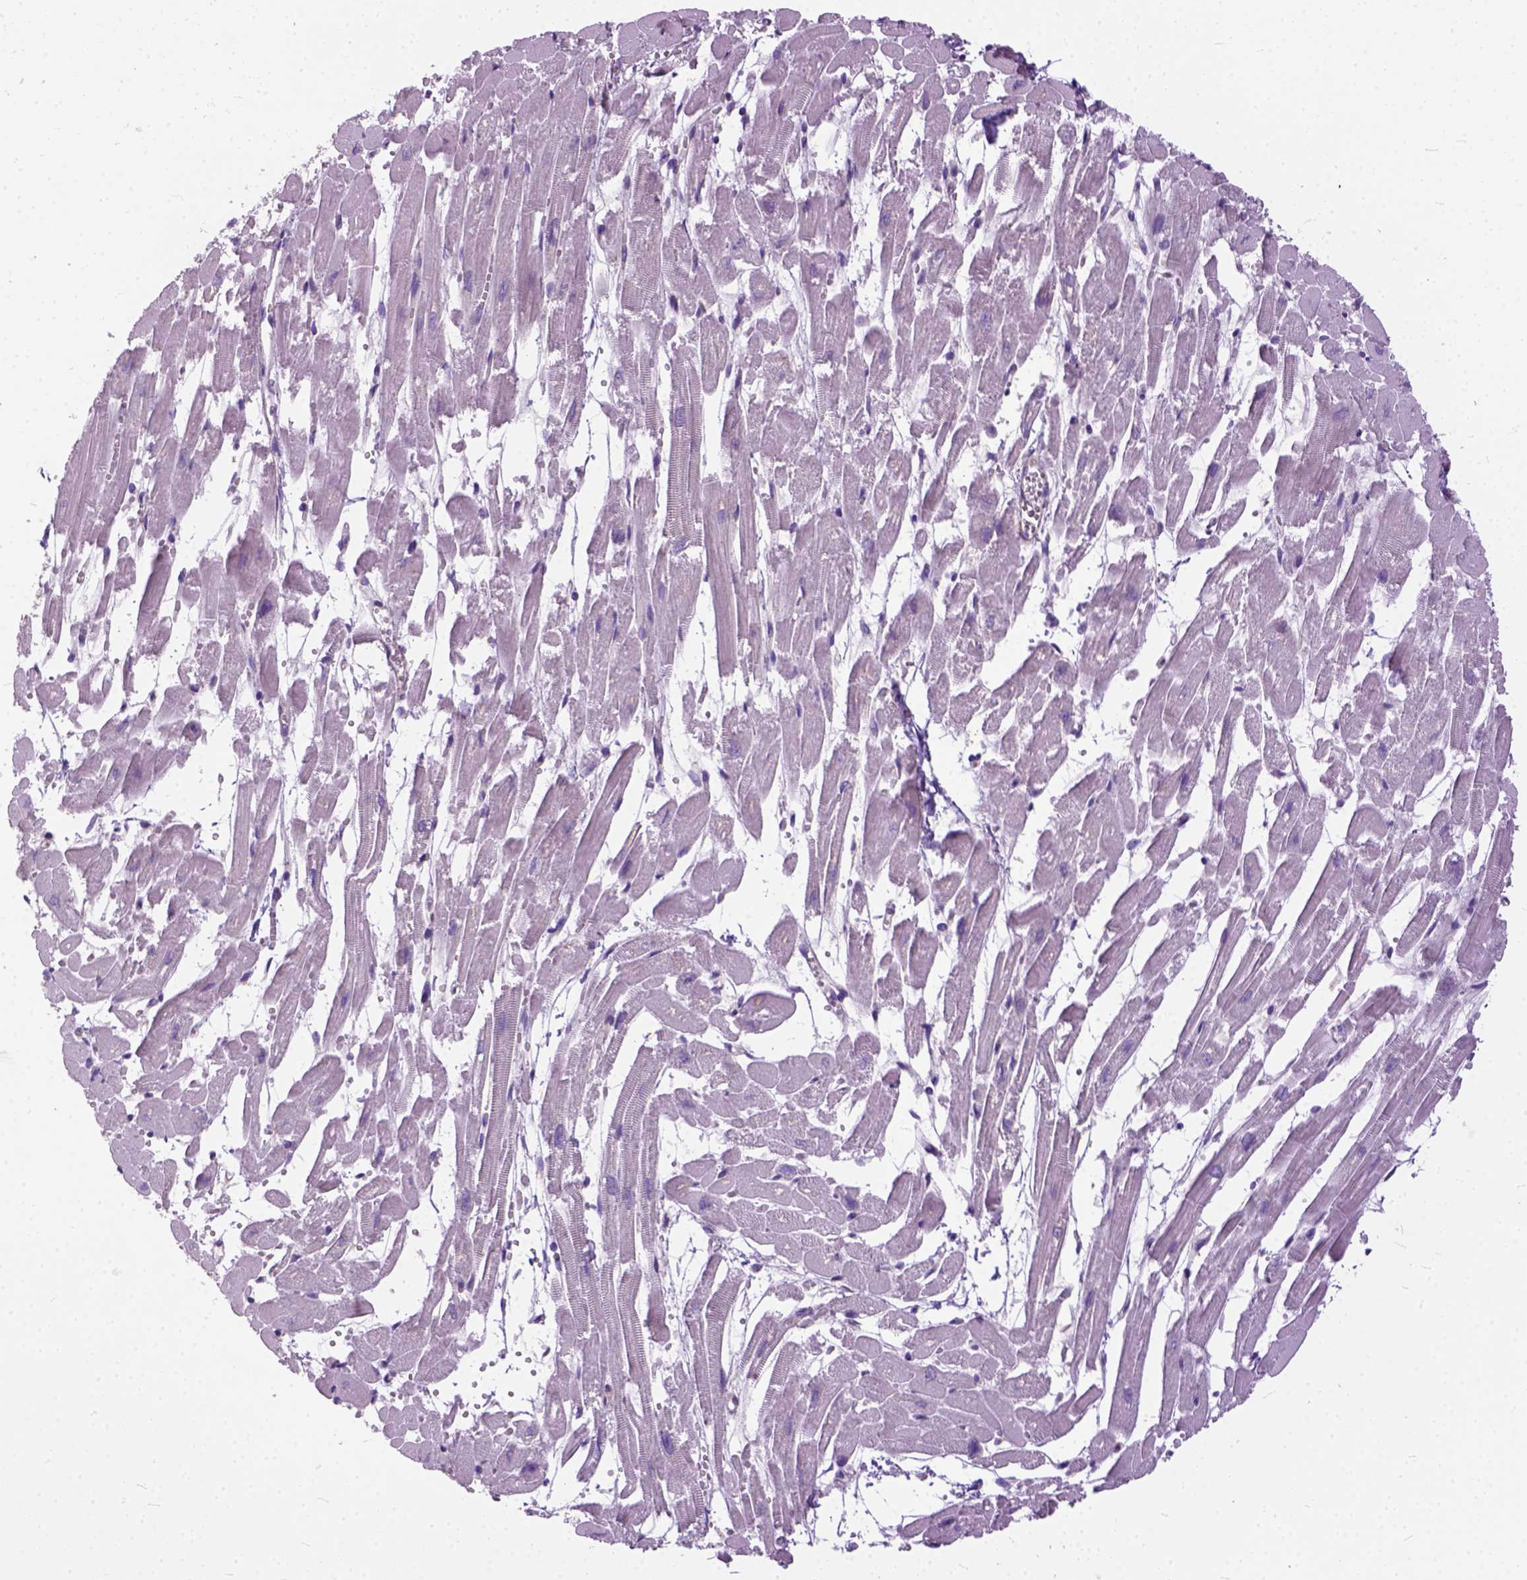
{"staining": {"intensity": "negative", "quantity": "none", "location": "none"}, "tissue": "heart muscle", "cell_type": "Cardiomyocytes", "image_type": "normal", "snomed": [{"axis": "morphology", "description": "Normal tissue, NOS"}, {"axis": "topography", "description": "Heart"}], "caption": "Human heart muscle stained for a protein using immunohistochemistry shows no staining in cardiomyocytes.", "gene": "BANF2", "patient": {"sex": "female", "age": 52}}